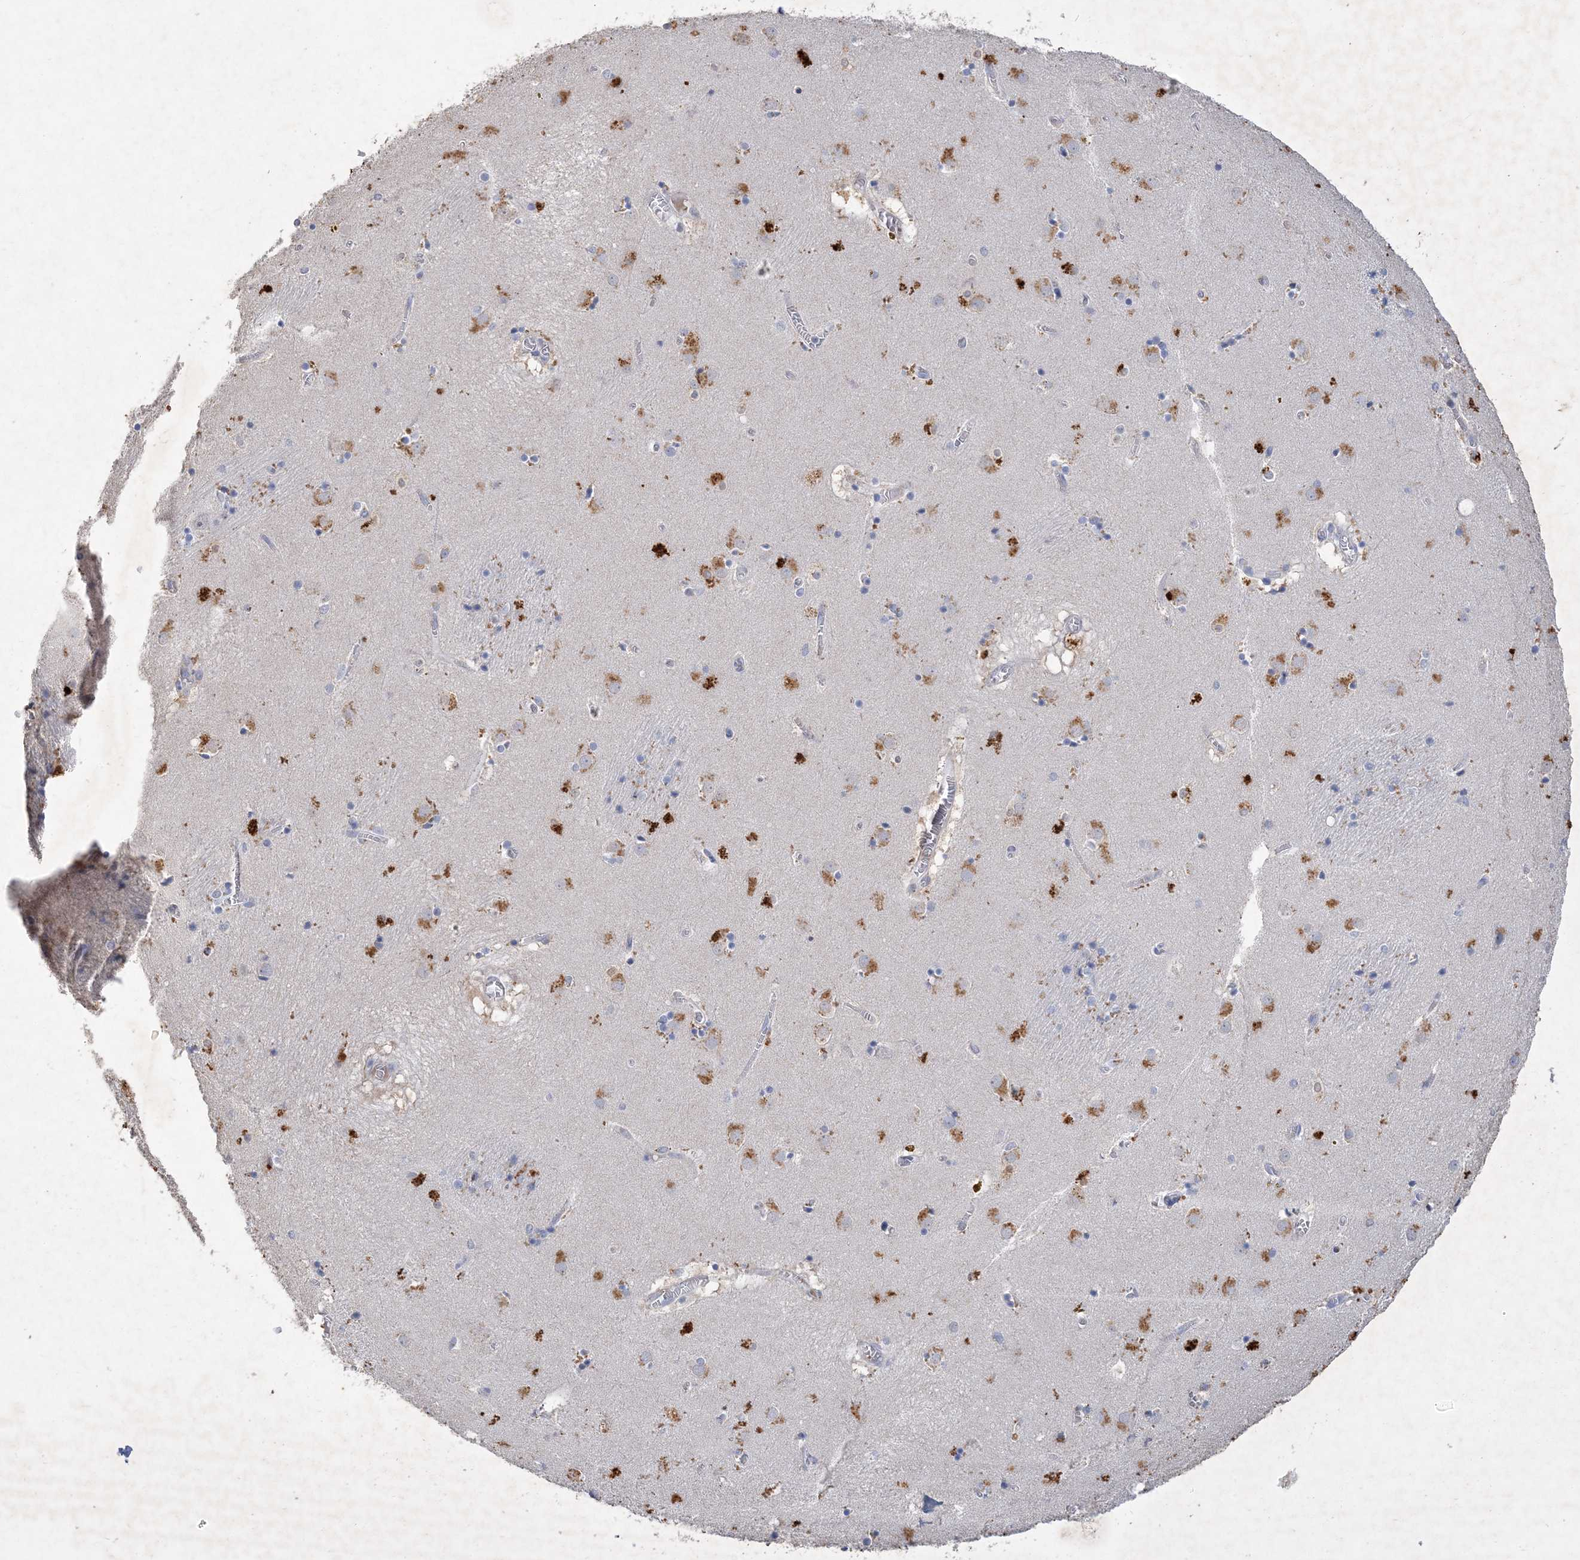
{"staining": {"intensity": "moderate", "quantity": "<25%", "location": "cytoplasmic/membranous"}, "tissue": "caudate", "cell_type": "Glial cells", "image_type": "normal", "snomed": [{"axis": "morphology", "description": "Normal tissue, NOS"}, {"axis": "topography", "description": "Lateral ventricle wall"}], "caption": "Protein staining of normal caudate demonstrates moderate cytoplasmic/membranous expression in approximately <25% of glial cells. The protein of interest is shown in brown color, while the nuclei are stained blue.", "gene": "C11orf58", "patient": {"sex": "male", "age": 70}}